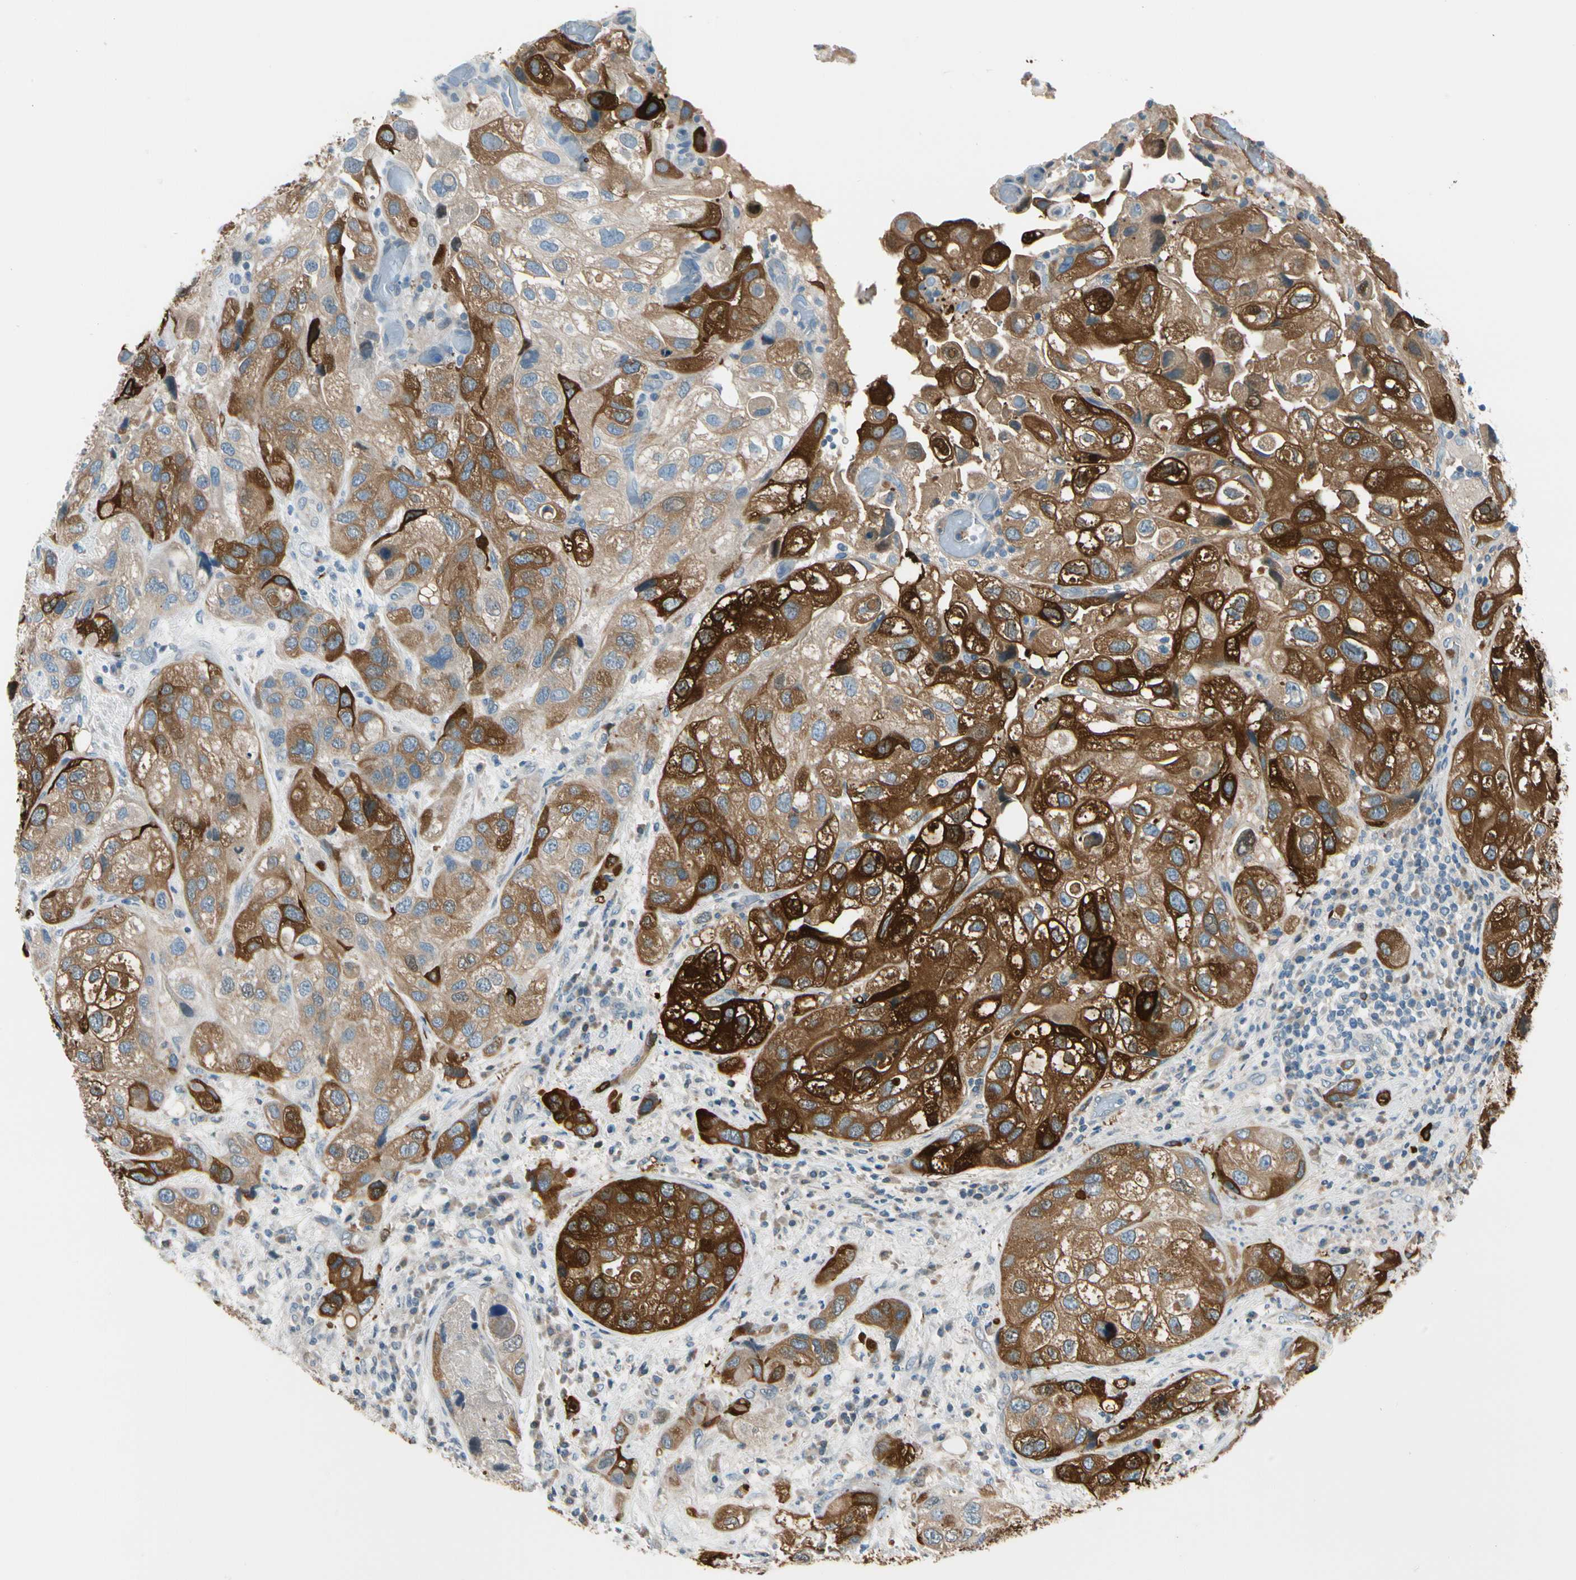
{"staining": {"intensity": "strong", "quantity": ">75%", "location": "cytoplasmic/membranous"}, "tissue": "urothelial cancer", "cell_type": "Tumor cells", "image_type": "cancer", "snomed": [{"axis": "morphology", "description": "Urothelial carcinoma, High grade"}, {"axis": "topography", "description": "Urinary bladder"}], "caption": "Protein expression analysis of human urothelial cancer reveals strong cytoplasmic/membranous expression in approximately >75% of tumor cells.", "gene": "STK40", "patient": {"sex": "female", "age": 64}}